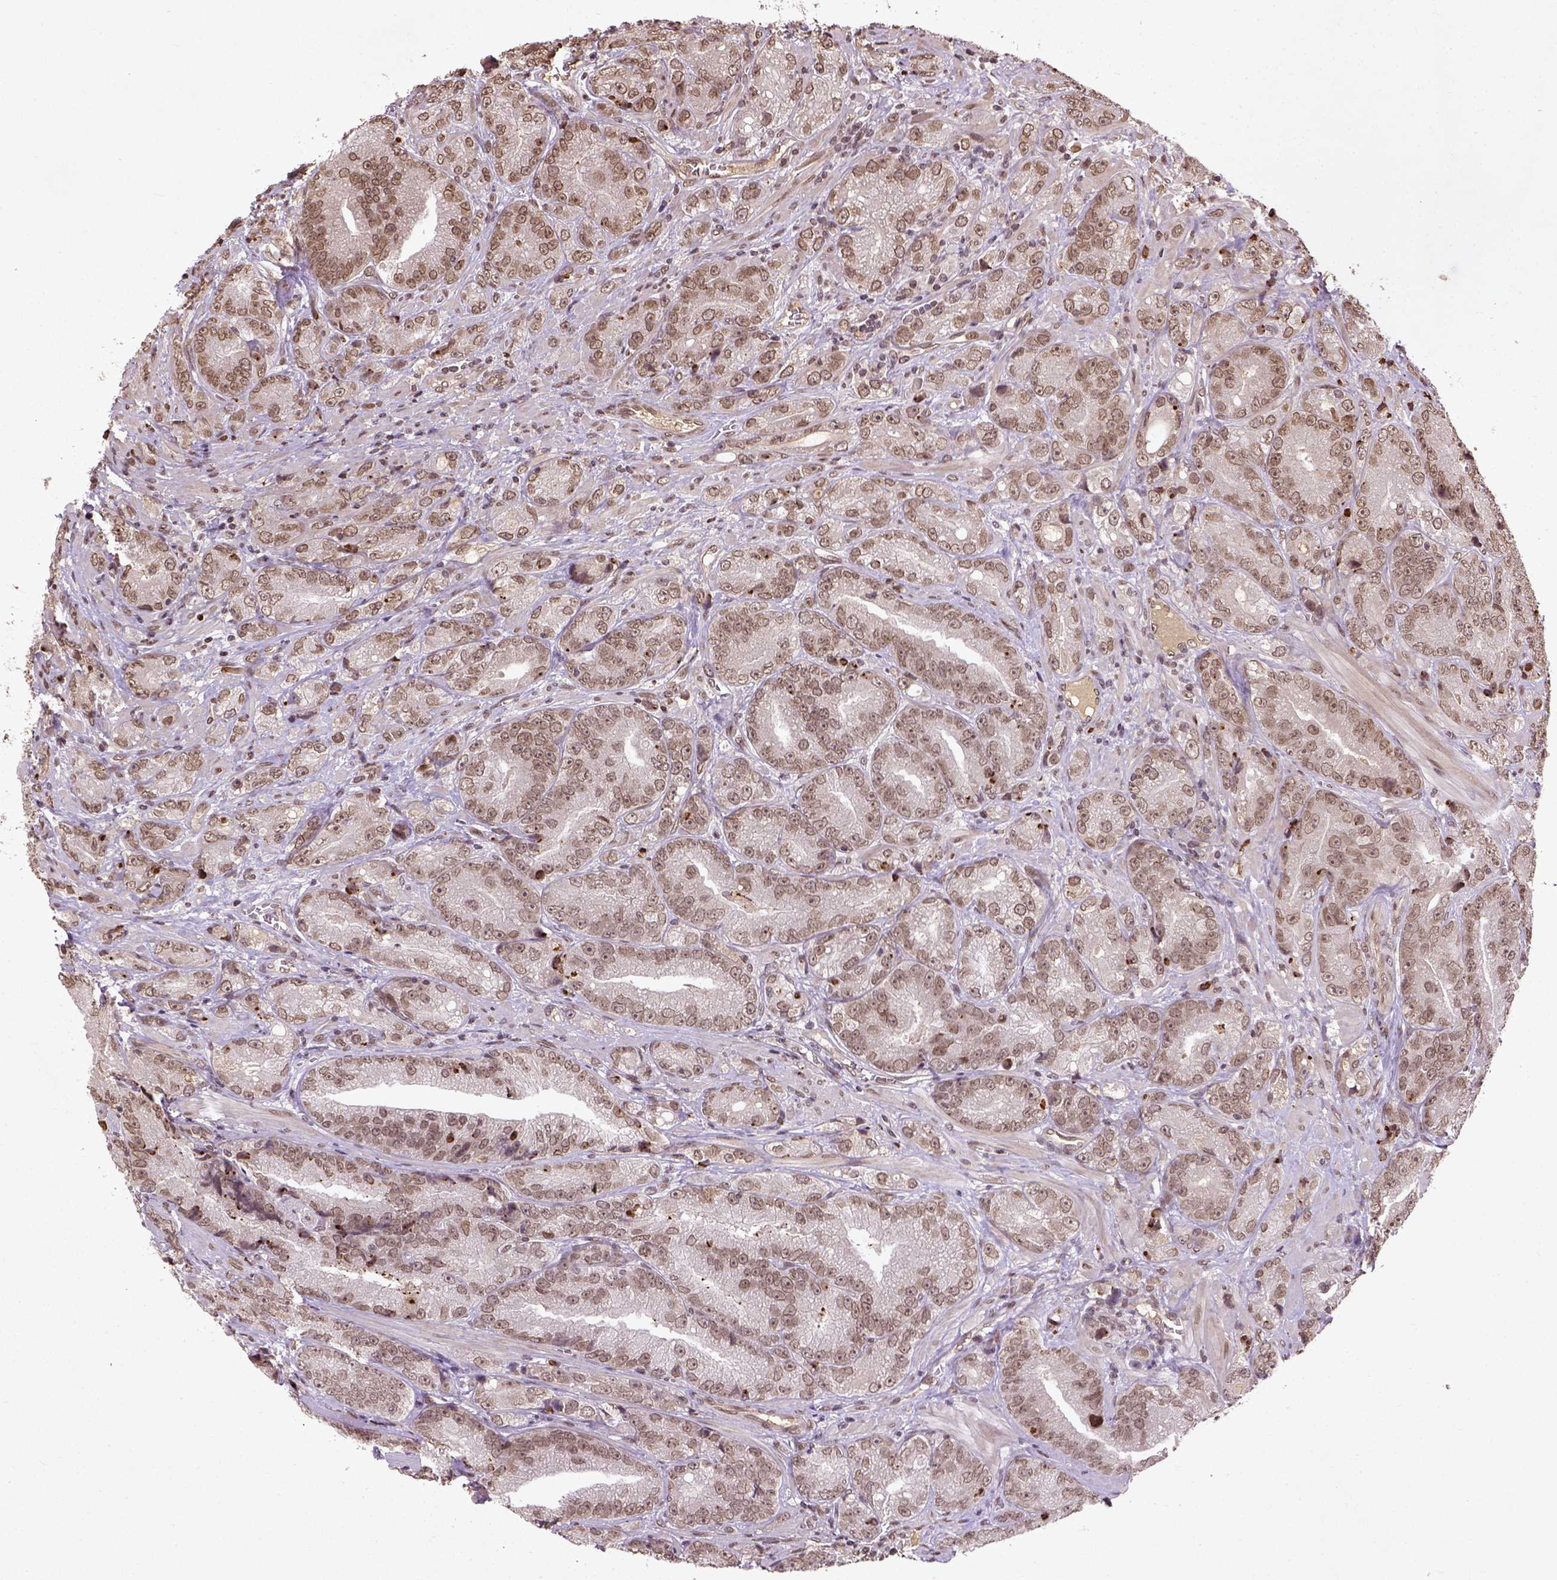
{"staining": {"intensity": "moderate", "quantity": ">75%", "location": "nuclear"}, "tissue": "prostate cancer", "cell_type": "Tumor cells", "image_type": "cancer", "snomed": [{"axis": "morphology", "description": "Adenocarcinoma, NOS"}, {"axis": "topography", "description": "Prostate"}], "caption": "This is a photomicrograph of immunohistochemistry (IHC) staining of prostate cancer (adenocarcinoma), which shows moderate staining in the nuclear of tumor cells.", "gene": "BANF1", "patient": {"sex": "male", "age": 63}}